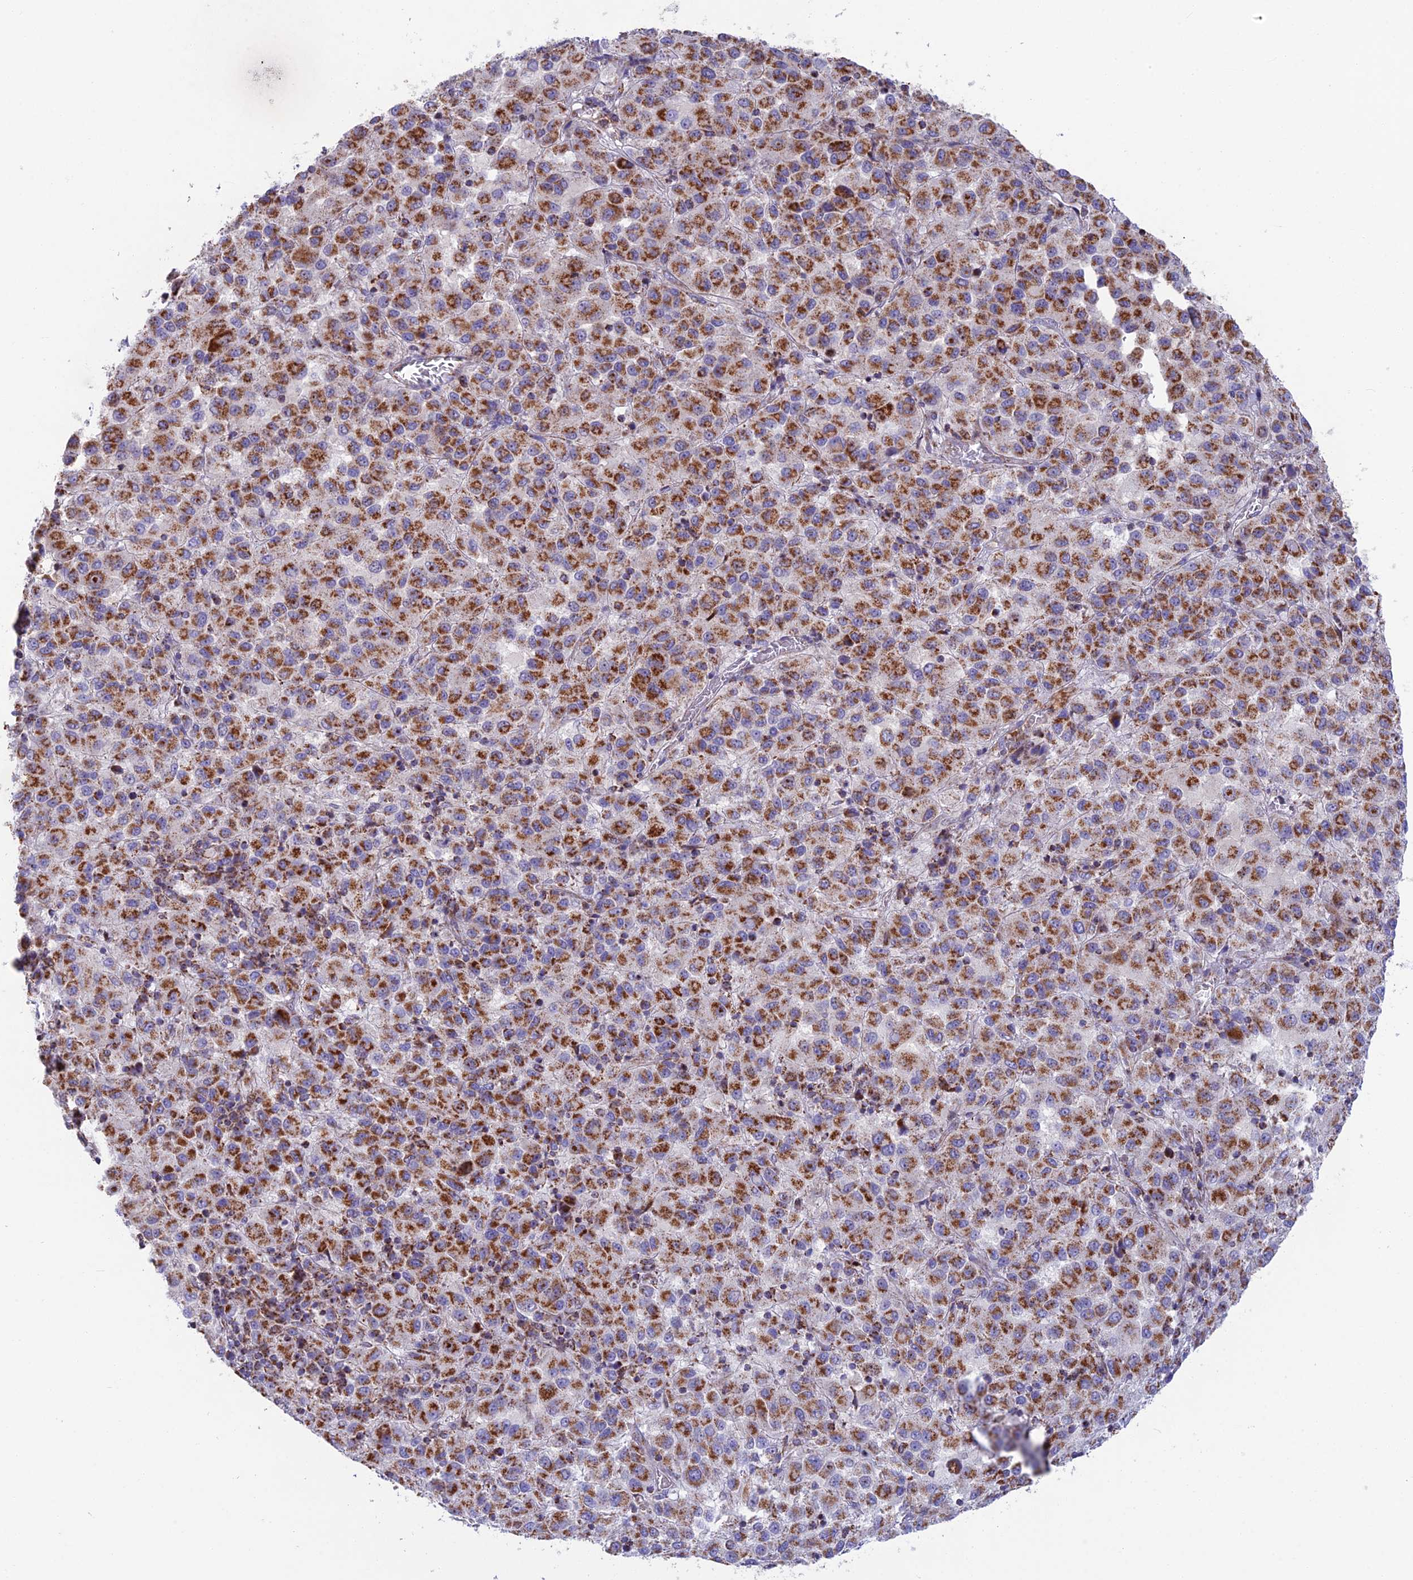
{"staining": {"intensity": "strong", "quantity": ">75%", "location": "cytoplasmic/membranous"}, "tissue": "melanoma", "cell_type": "Tumor cells", "image_type": "cancer", "snomed": [{"axis": "morphology", "description": "Malignant melanoma, Metastatic site"}, {"axis": "topography", "description": "Lung"}], "caption": "This histopathology image displays malignant melanoma (metastatic site) stained with immunohistochemistry (IHC) to label a protein in brown. The cytoplasmic/membranous of tumor cells show strong positivity for the protein. Nuclei are counter-stained blue.", "gene": "CS", "patient": {"sex": "male", "age": 64}}